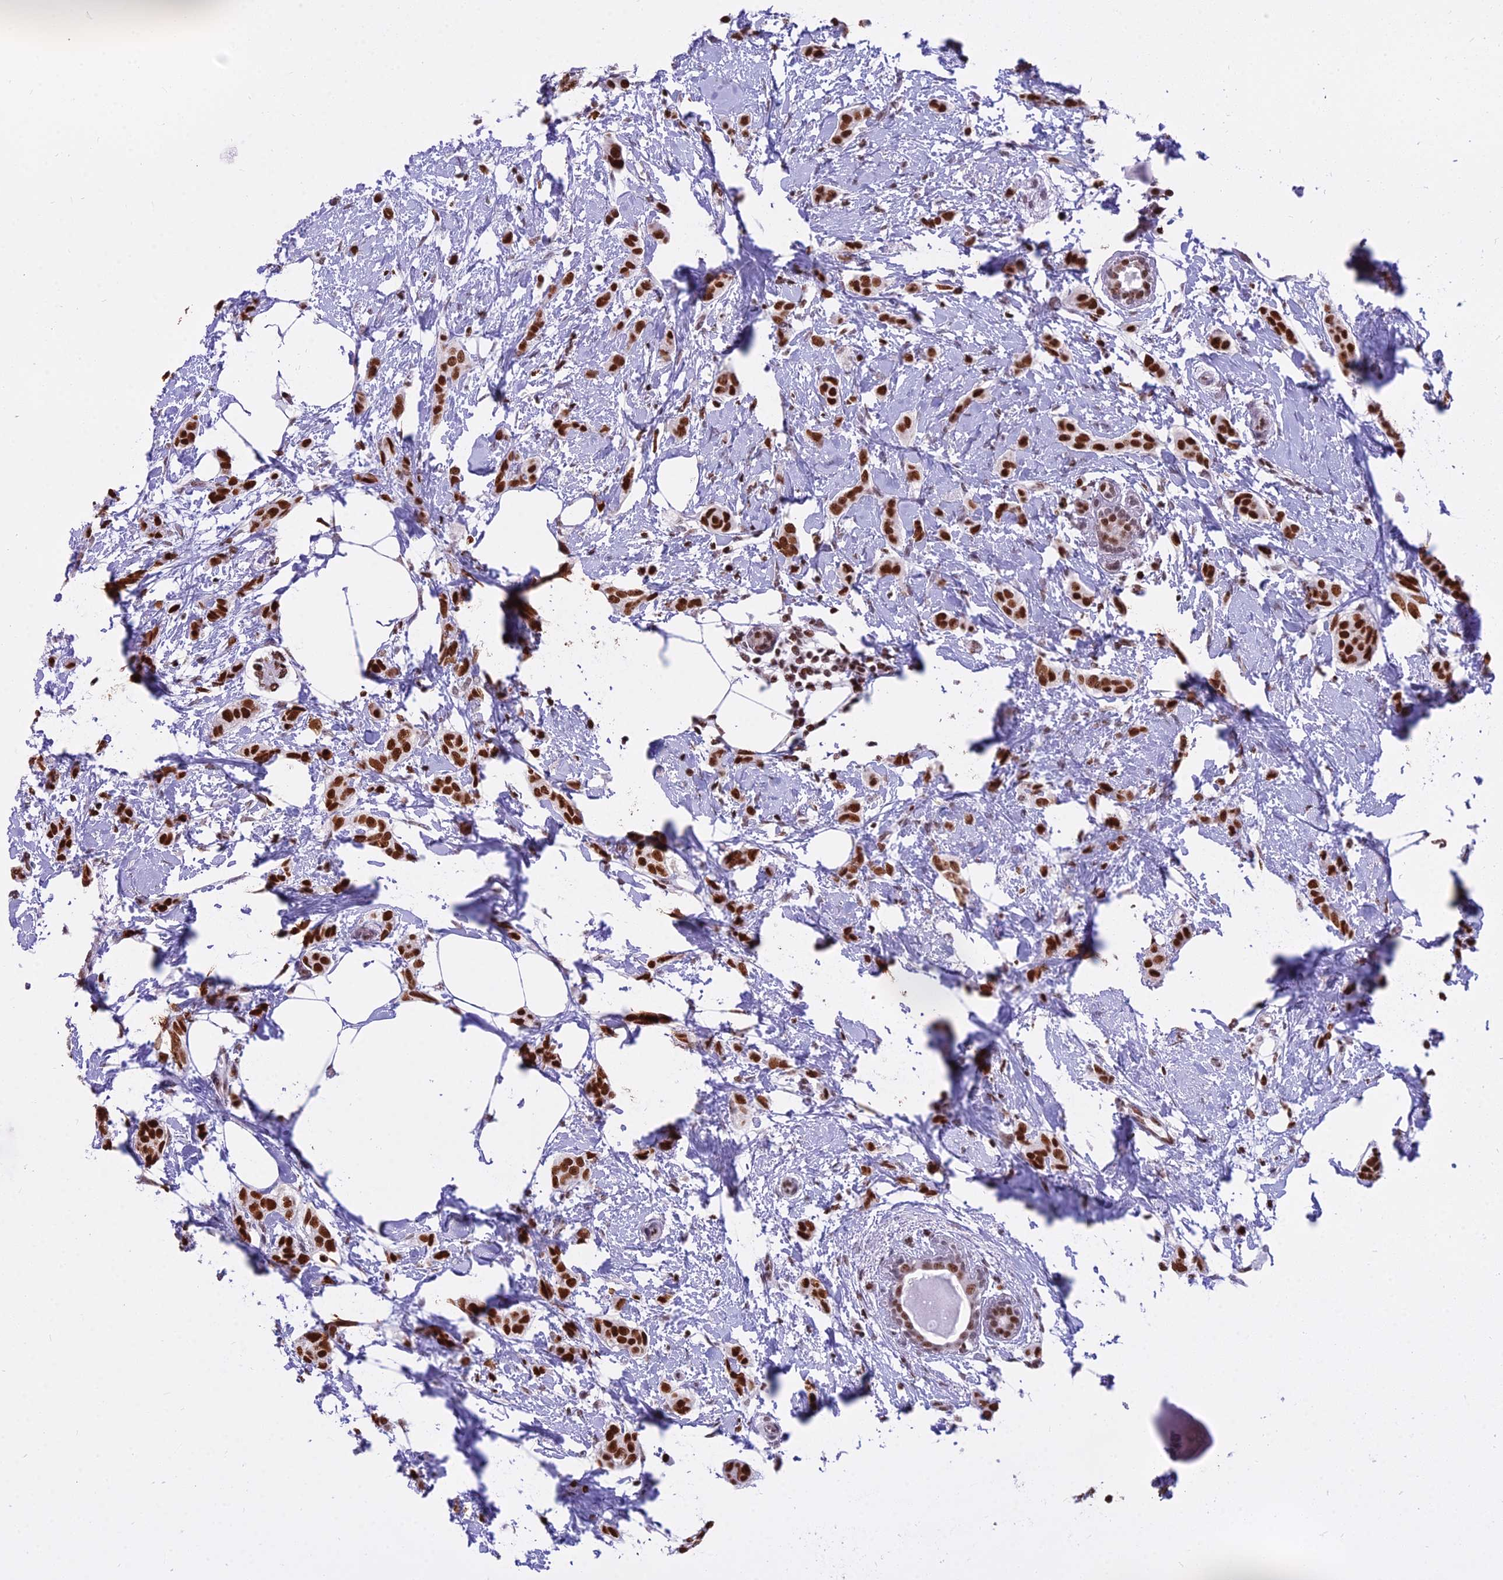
{"staining": {"intensity": "strong", "quantity": ">75%", "location": "nuclear"}, "tissue": "breast cancer", "cell_type": "Tumor cells", "image_type": "cancer", "snomed": [{"axis": "morphology", "description": "Duct carcinoma"}, {"axis": "topography", "description": "Breast"}], "caption": "Immunohistochemical staining of breast invasive ductal carcinoma shows high levels of strong nuclear protein expression in about >75% of tumor cells.", "gene": "PARP1", "patient": {"sex": "female", "age": 72}}